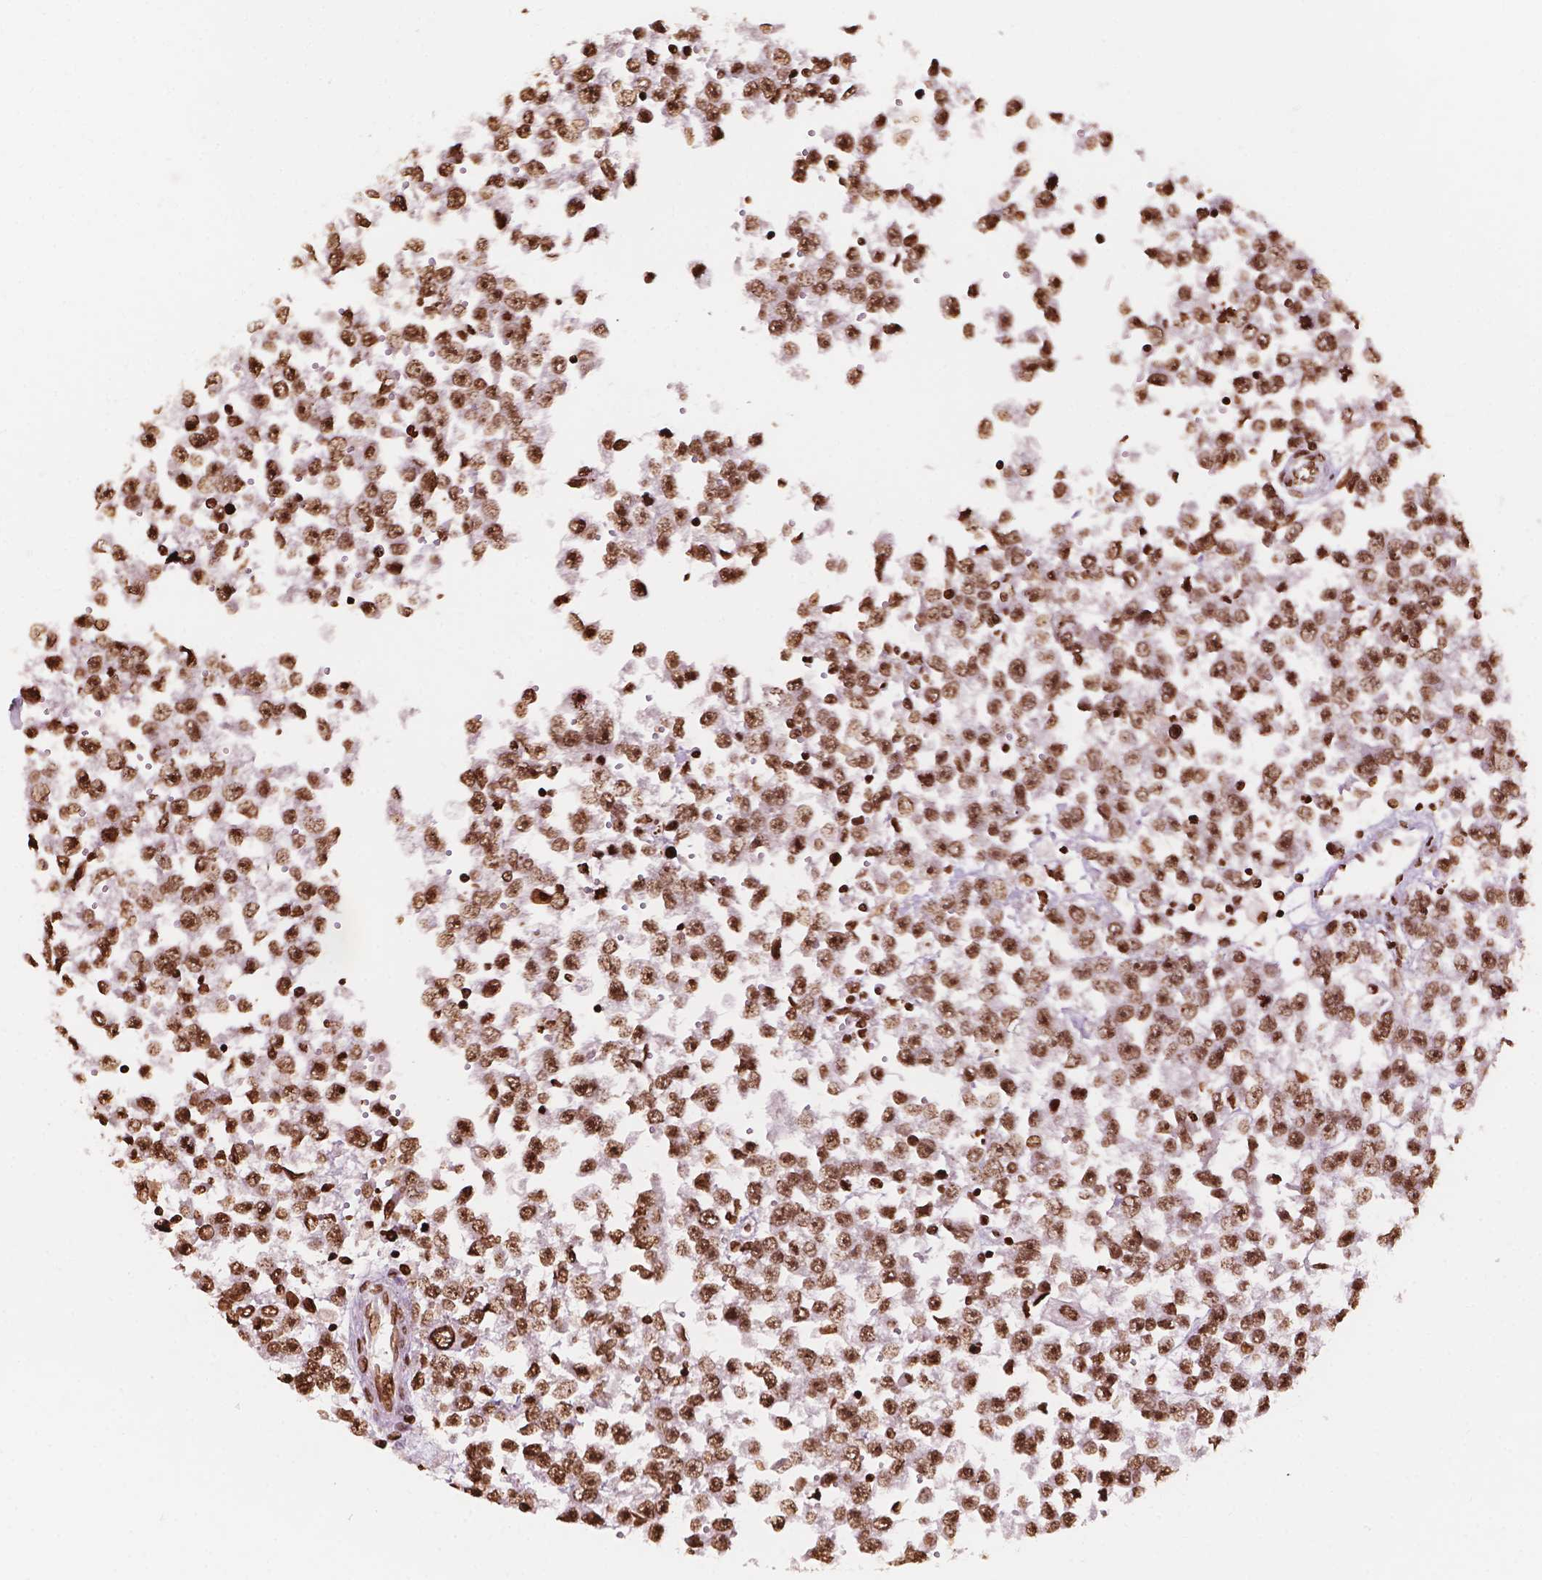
{"staining": {"intensity": "moderate", "quantity": ">75%", "location": "nuclear"}, "tissue": "testis cancer", "cell_type": "Tumor cells", "image_type": "cancer", "snomed": [{"axis": "morphology", "description": "Seminoma, NOS"}, {"axis": "topography", "description": "Testis"}], "caption": "Immunohistochemical staining of human seminoma (testis) demonstrates moderate nuclear protein expression in approximately >75% of tumor cells. (DAB IHC, brown staining for protein, blue staining for nuclei).", "gene": "H3C7", "patient": {"sex": "male", "age": 34}}